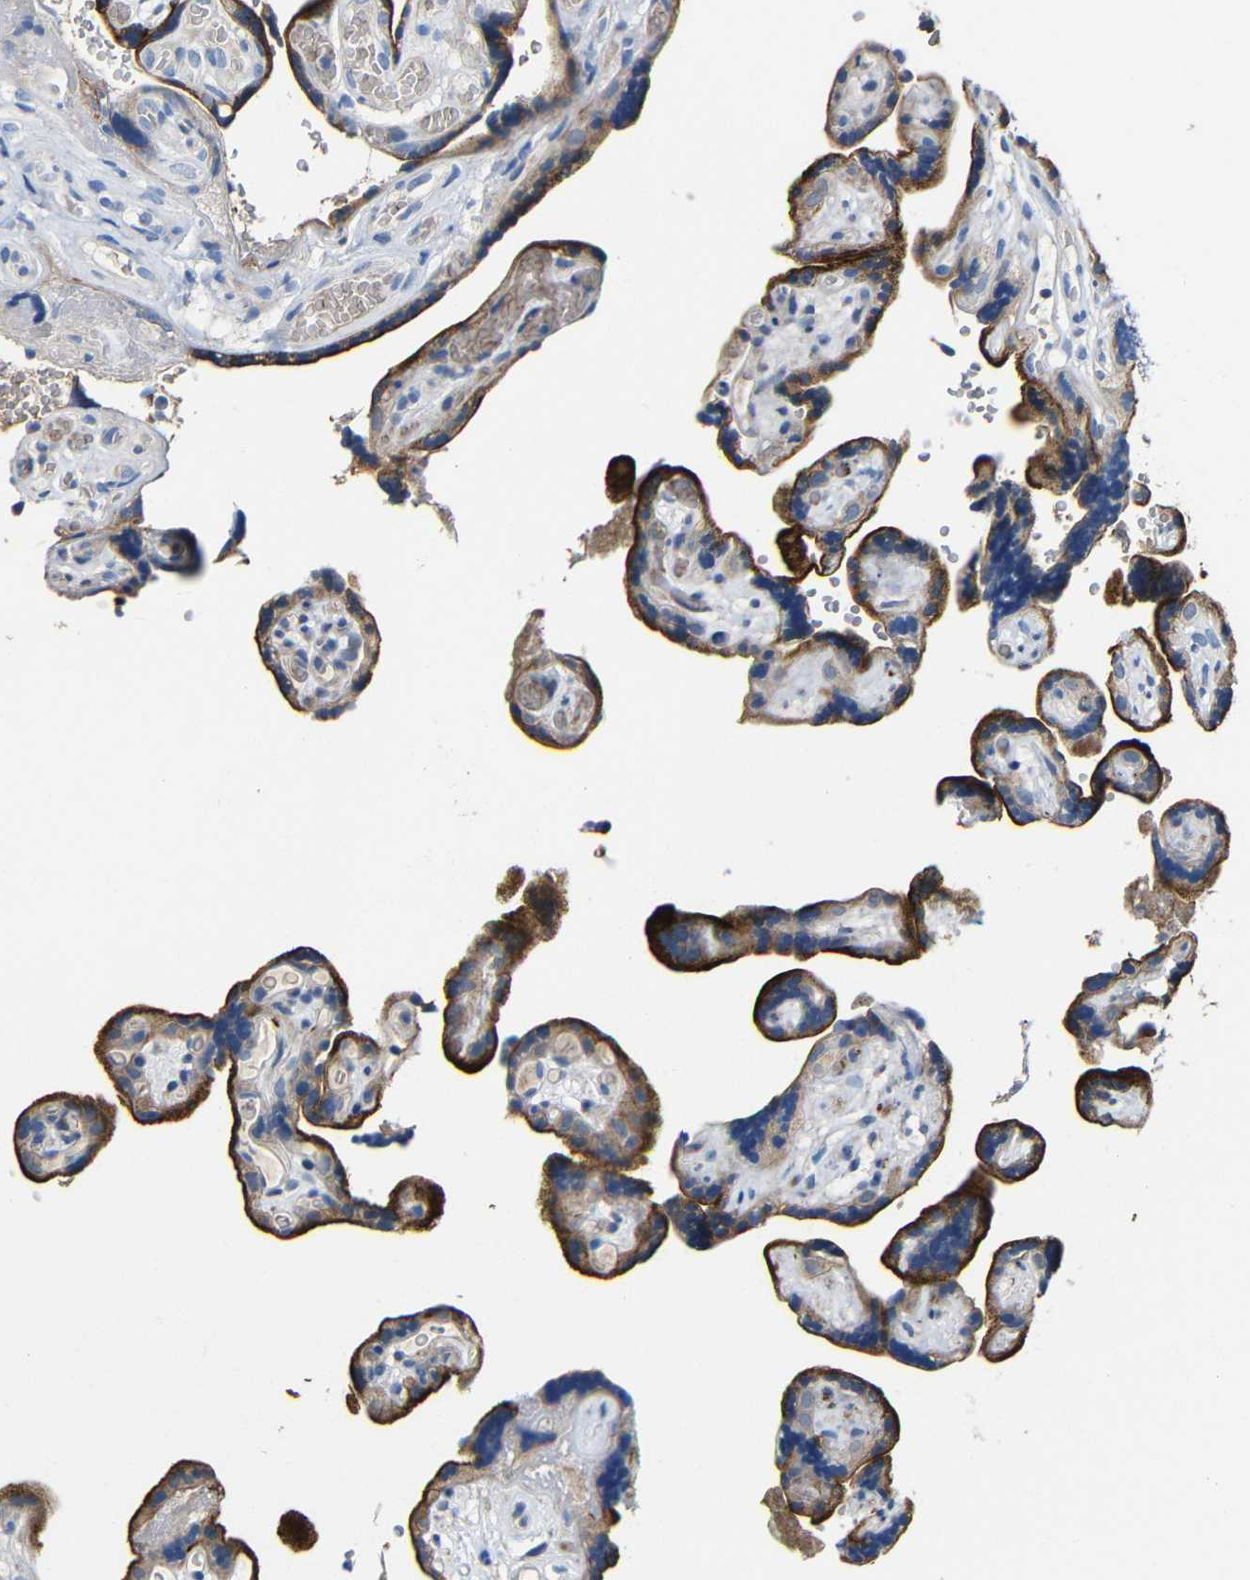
{"staining": {"intensity": "moderate", "quantity": "<25%", "location": "cytoplasmic/membranous"}, "tissue": "placenta", "cell_type": "Decidual cells", "image_type": "normal", "snomed": [{"axis": "morphology", "description": "Normal tissue, NOS"}, {"axis": "topography", "description": "Placenta"}], "caption": "Protein staining displays moderate cytoplasmic/membranous expression in approximately <25% of decidual cells in benign placenta.", "gene": "ACKR2", "patient": {"sex": "female", "age": 30}}